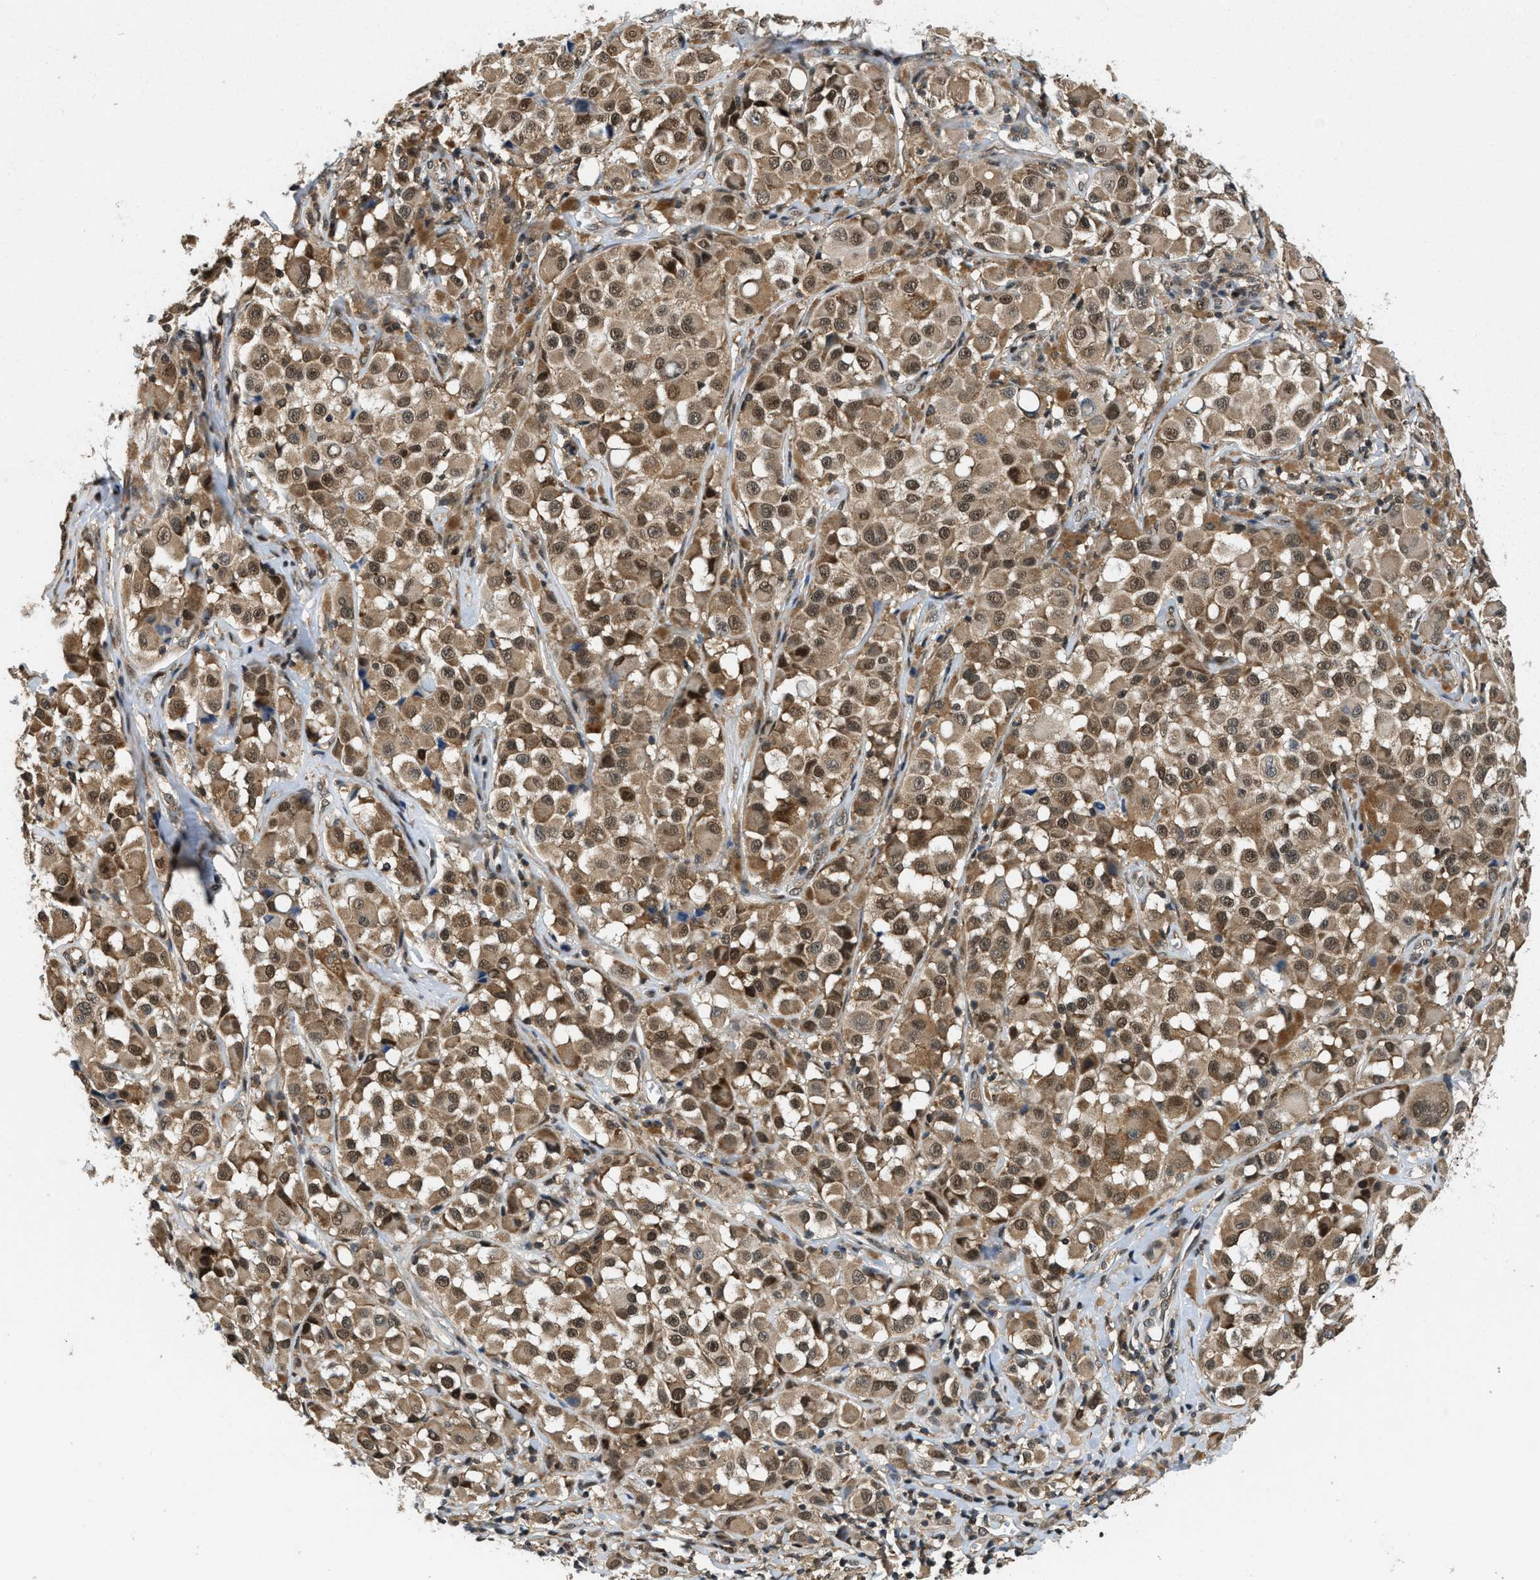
{"staining": {"intensity": "moderate", "quantity": ">75%", "location": "cytoplasmic/membranous,nuclear"}, "tissue": "melanoma", "cell_type": "Tumor cells", "image_type": "cancer", "snomed": [{"axis": "morphology", "description": "Malignant melanoma, NOS"}, {"axis": "topography", "description": "Skin"}], "caption": "Immunohistochemistry image of human melanoma stained for a protein (brown), which demonstrates medium levels of moderate cytoplasmic/membranous and nuclear positivity in approximately >75% of tumor cells.", "gene": "ATF7IP", "patient": {"sex": "male", "age": 84}}